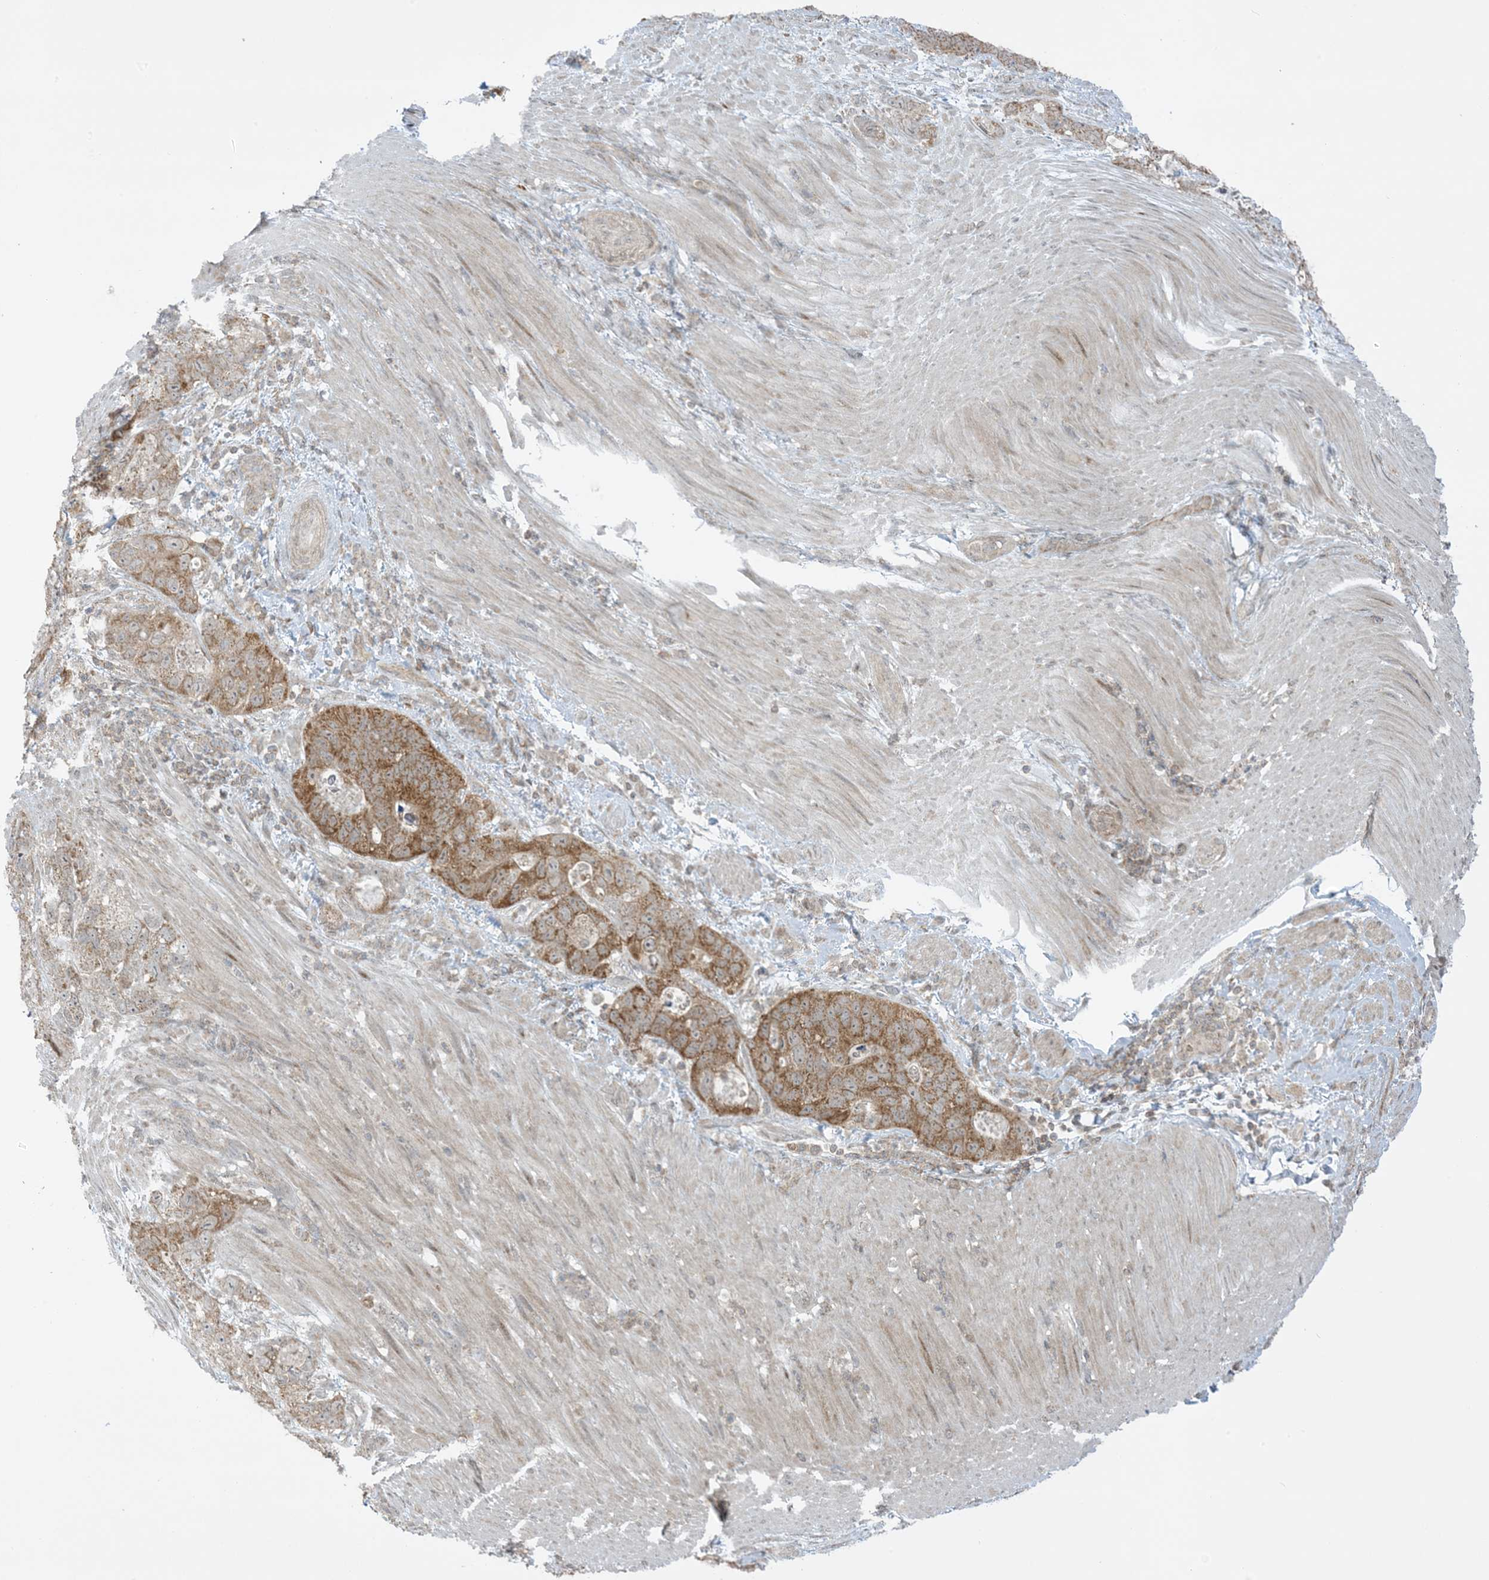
{"staining": {"intensity": "strong", "quantity": ">75%", "location": "cytoplasmic/membranous"}, "tissue": "stomach cancer", "cell_type": "Tumor cells", "image_type": "cancer", "snomed": [{"axis": "morphology", "description": "Normal tissue, NOS"}, {"axis": "morphology", "description": "Adenocarcinoma, NOS"}, {"axis": "topography", "description": "Stomach"}], "caption": "There is high levels of strong cytoplasmic/membranous staining in tumor cells of adenocarcinoma (stomach), as demonstrated by immunohistochemical staining (brown color).", "gene": "PHLDB2", "patient": {"sex": "female", "age": 89}}